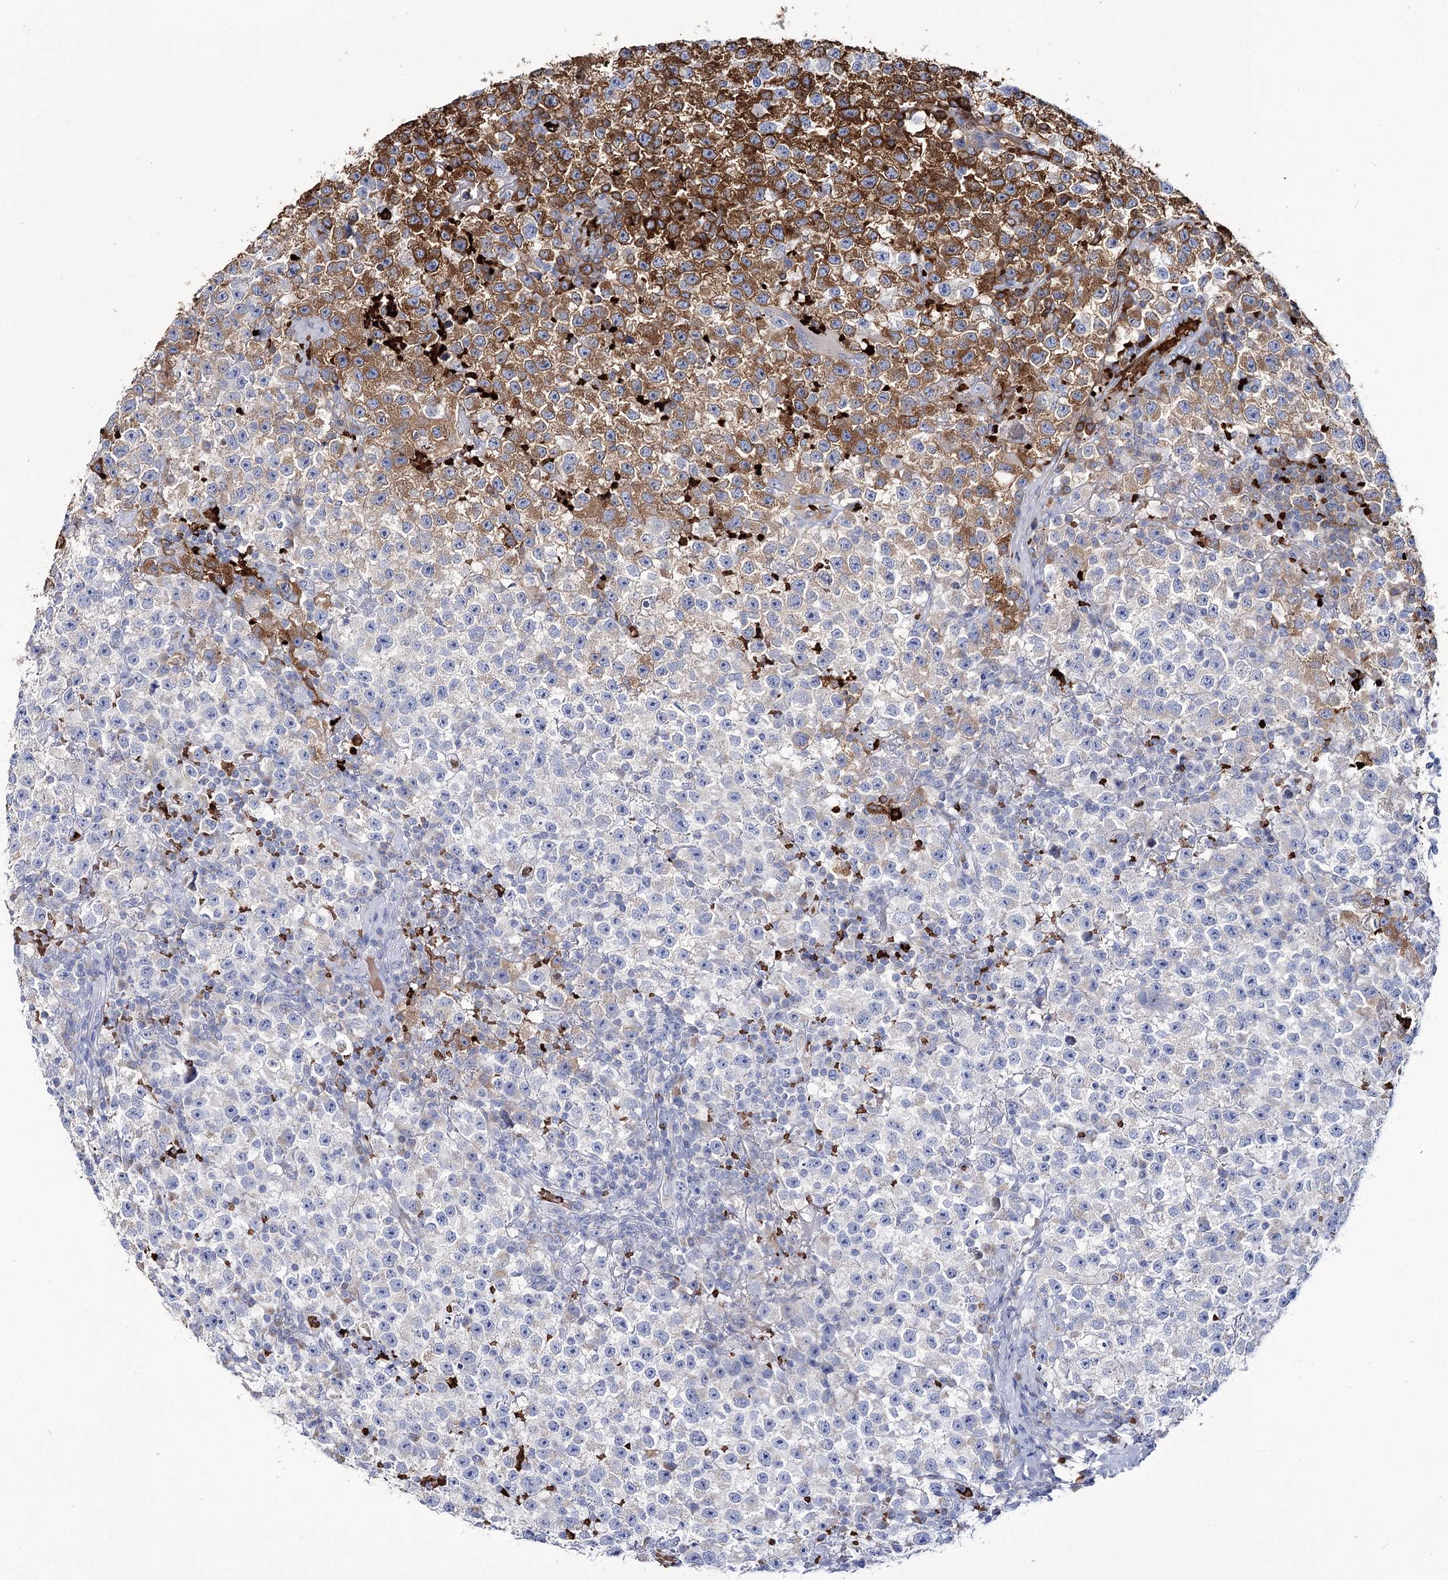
{"staining": {"intensity": "strong", "quantity": "<25%", "location": "cytoplasmic/membranous"}, "tissue": "testis cancer", "cell_type": "Tumor cells", "image_type": "cancer", "snomed": [{"axis": "morphology", "description": "Seminoma, NOS"}, {"axis": "topography", "description": "Testis"}], "caption": "Seminoma (testis) stained for a protein (brown) exhibits strong cytoplasmic/membranous positive expression in approximately <25% of tumor cells.", "gene": "GBF1", "patient": {"sex": "male", "age": 22}}